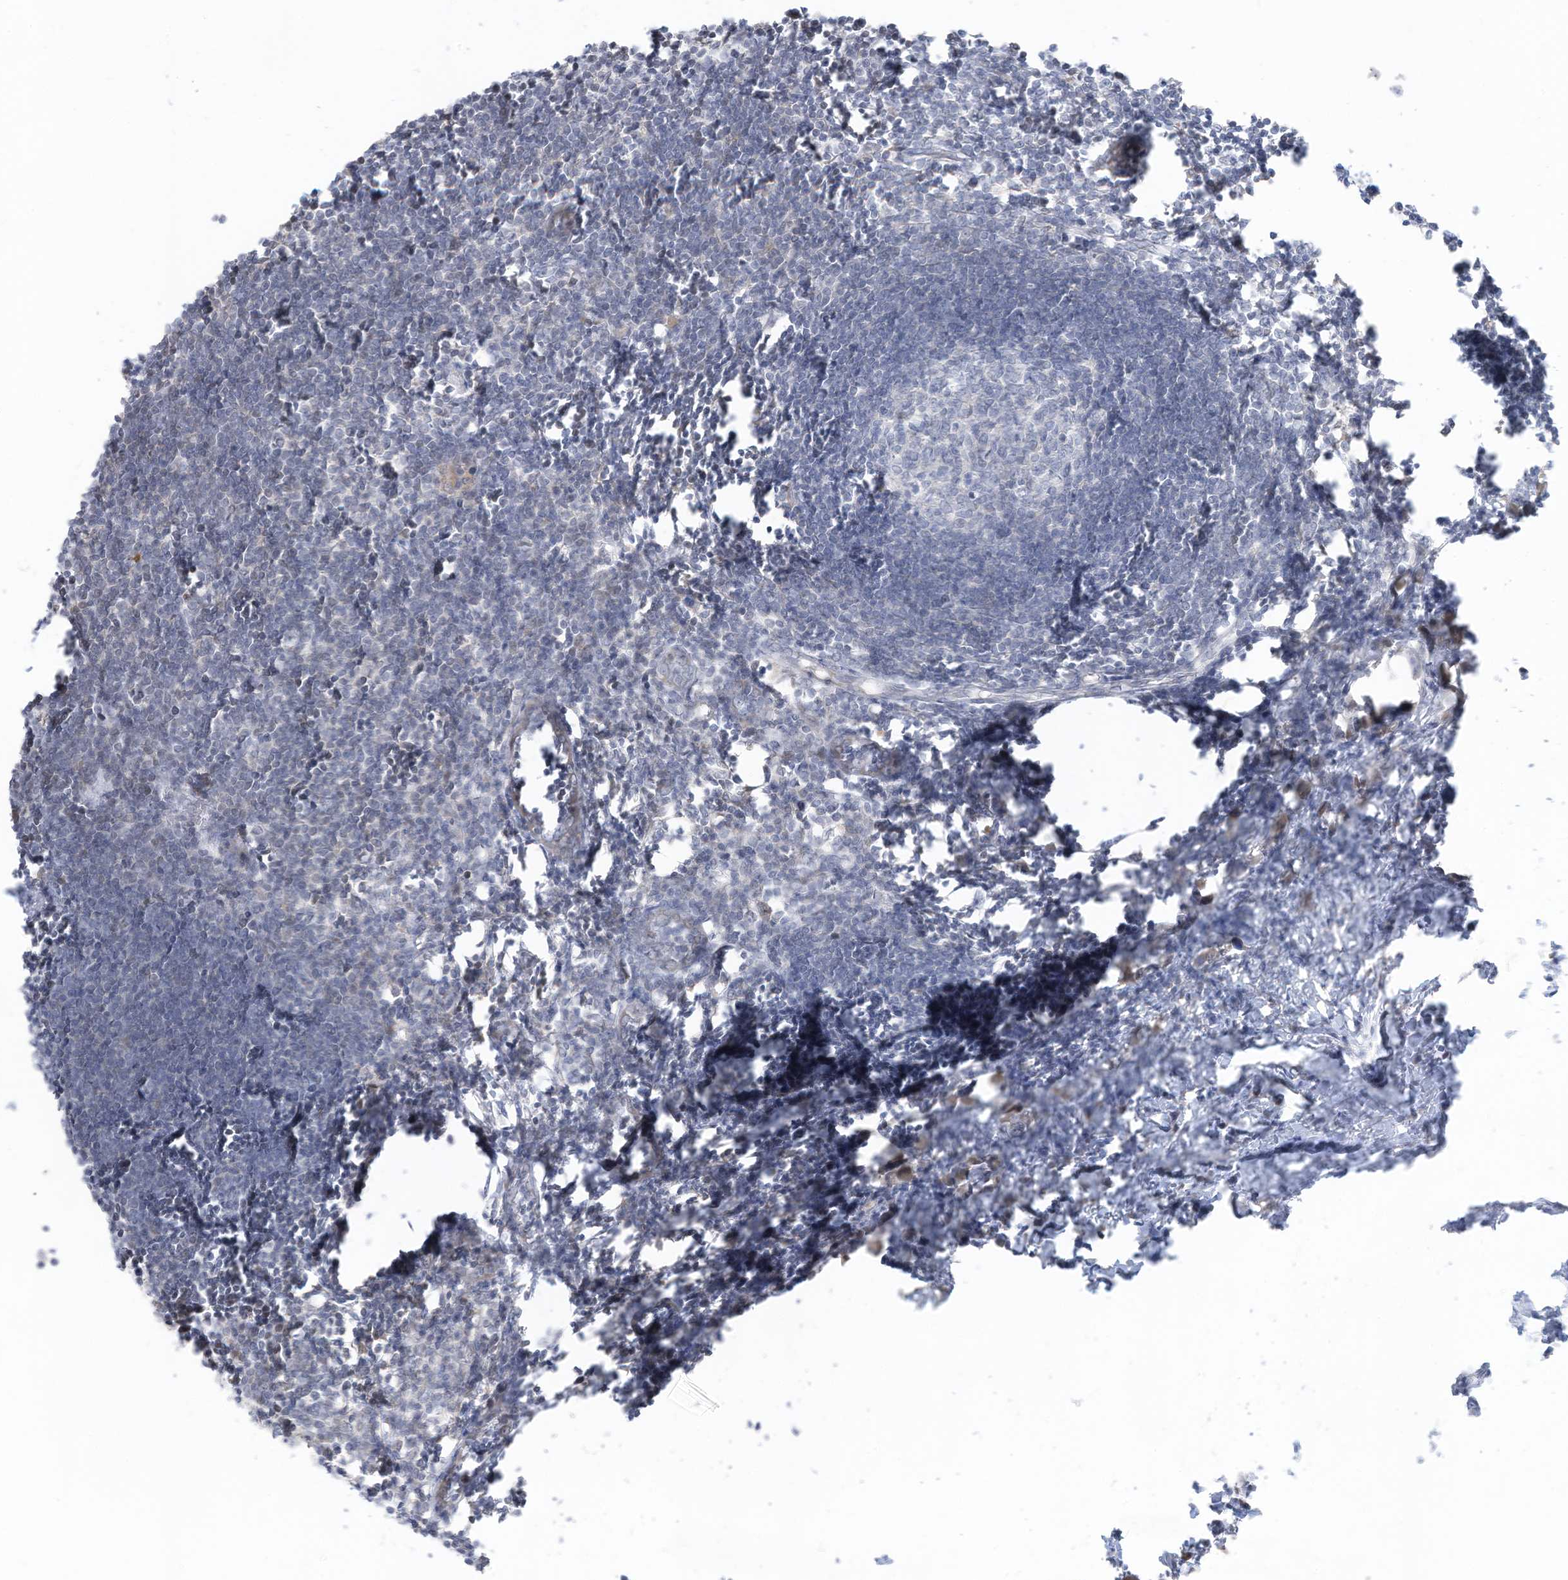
{"staining": {"intensity": "negative", "quantity": "none", "location": "none"}, "tissue": "lymph node", "cell_type": "Germinal center cells", "image_type": "normal", "snomed": [{"axis": "morphology", "description": "Normal tissue, NOS"}, {"axis": "morphology", "description": "Malignant melanoma, Metastatic site"}, {"axis": "topography", "description": "Lymph node"}], "caption": "High magnification brightfield microscopy of normal lymph node stained with DAB (3,3'-diaminobenzidine) (brown) and counterstained with hematoxylin (blue): germinal center cells show no significant expression. Nuclei are stained in blue.", "gene": "ASPRV1", "patient": {"sex": "male", "age": 41}}